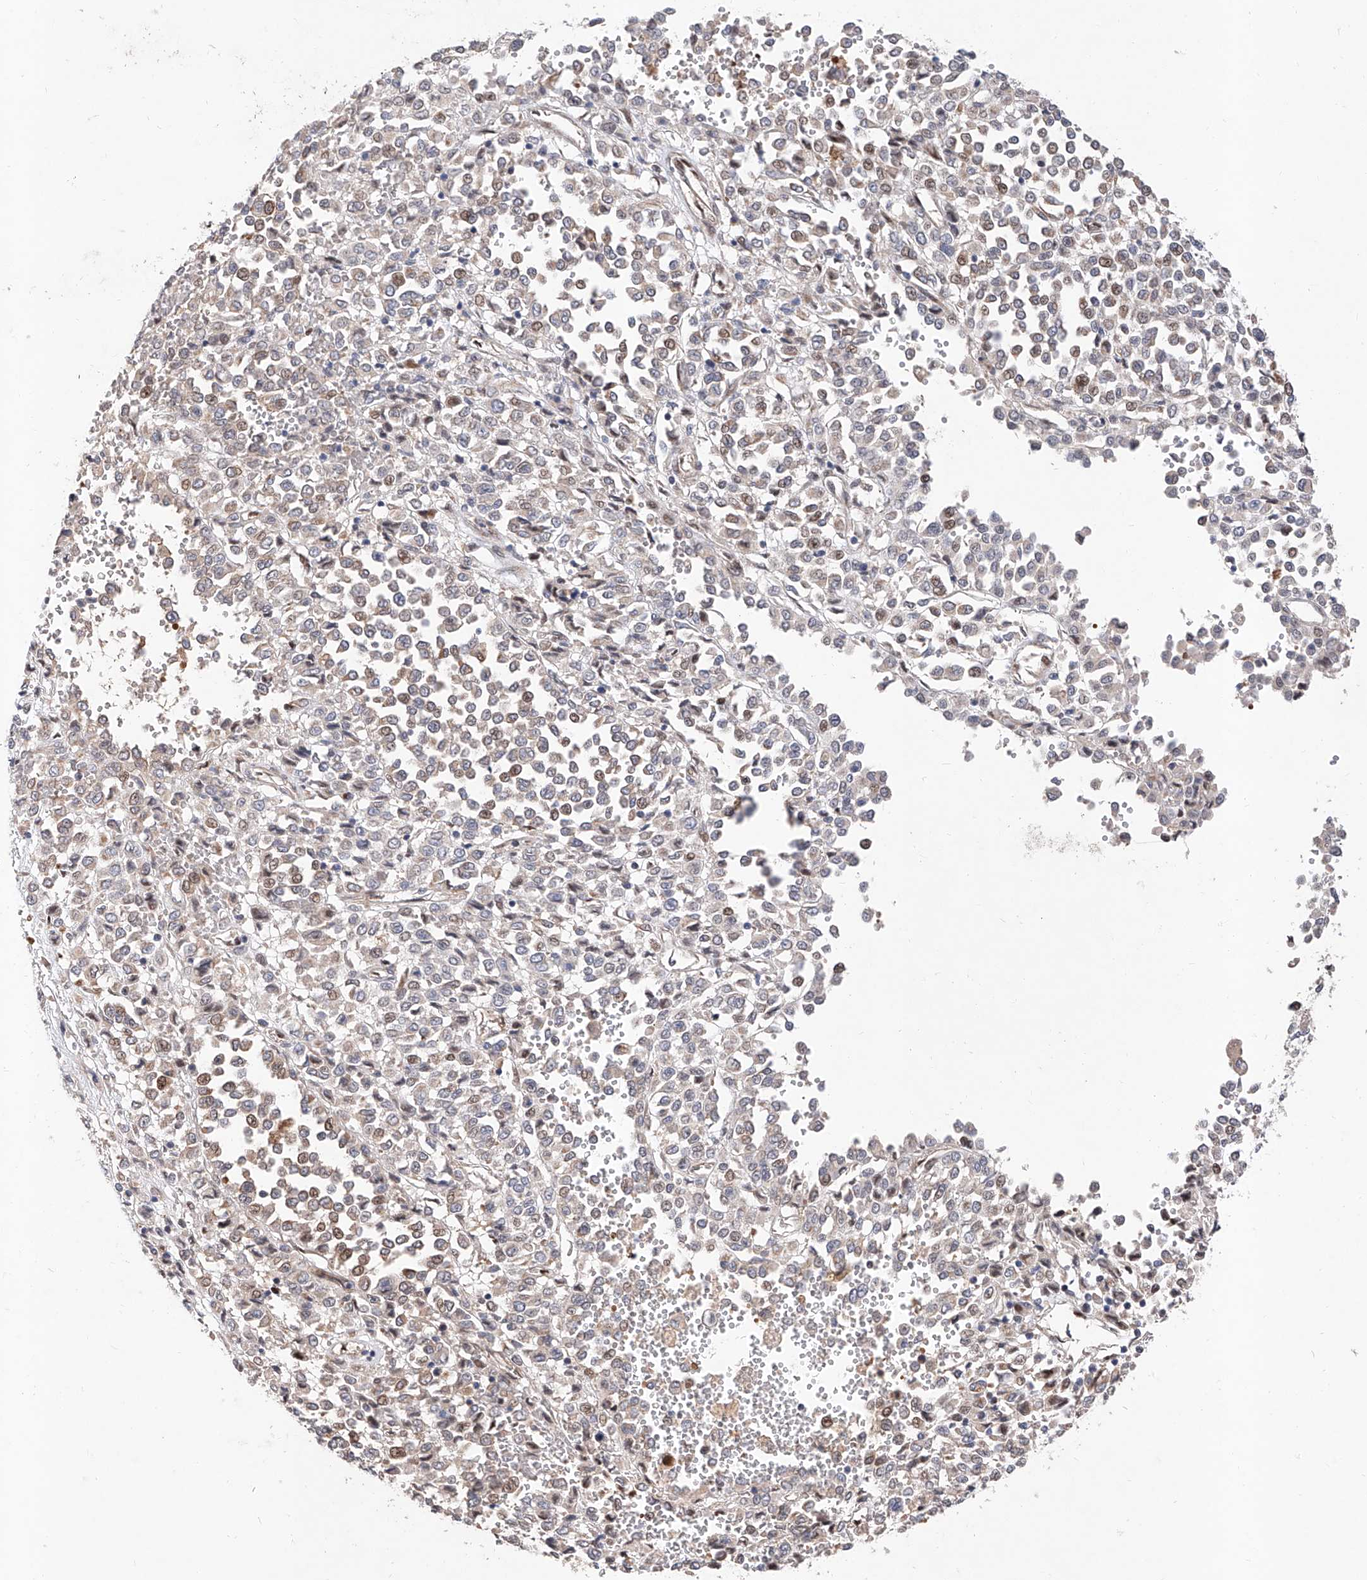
{"staining": {"intensity": "weak", "quantity": "<25%", "location": "nuclear"}, "tissue": "melanoma", "cell_type": "Tumor cells", "image_type": "cancer", "snomed": [{"axis": "morphology", "description": "Malignant melanoma, Metastatic site"}, {"axis": "topography", "description": "Pancreas"}], "caption": "IHC of melanoma shows no positivity in tumor cells.", "gene": "FUCA2", "patient": {"sex": "female", "age": 30}}